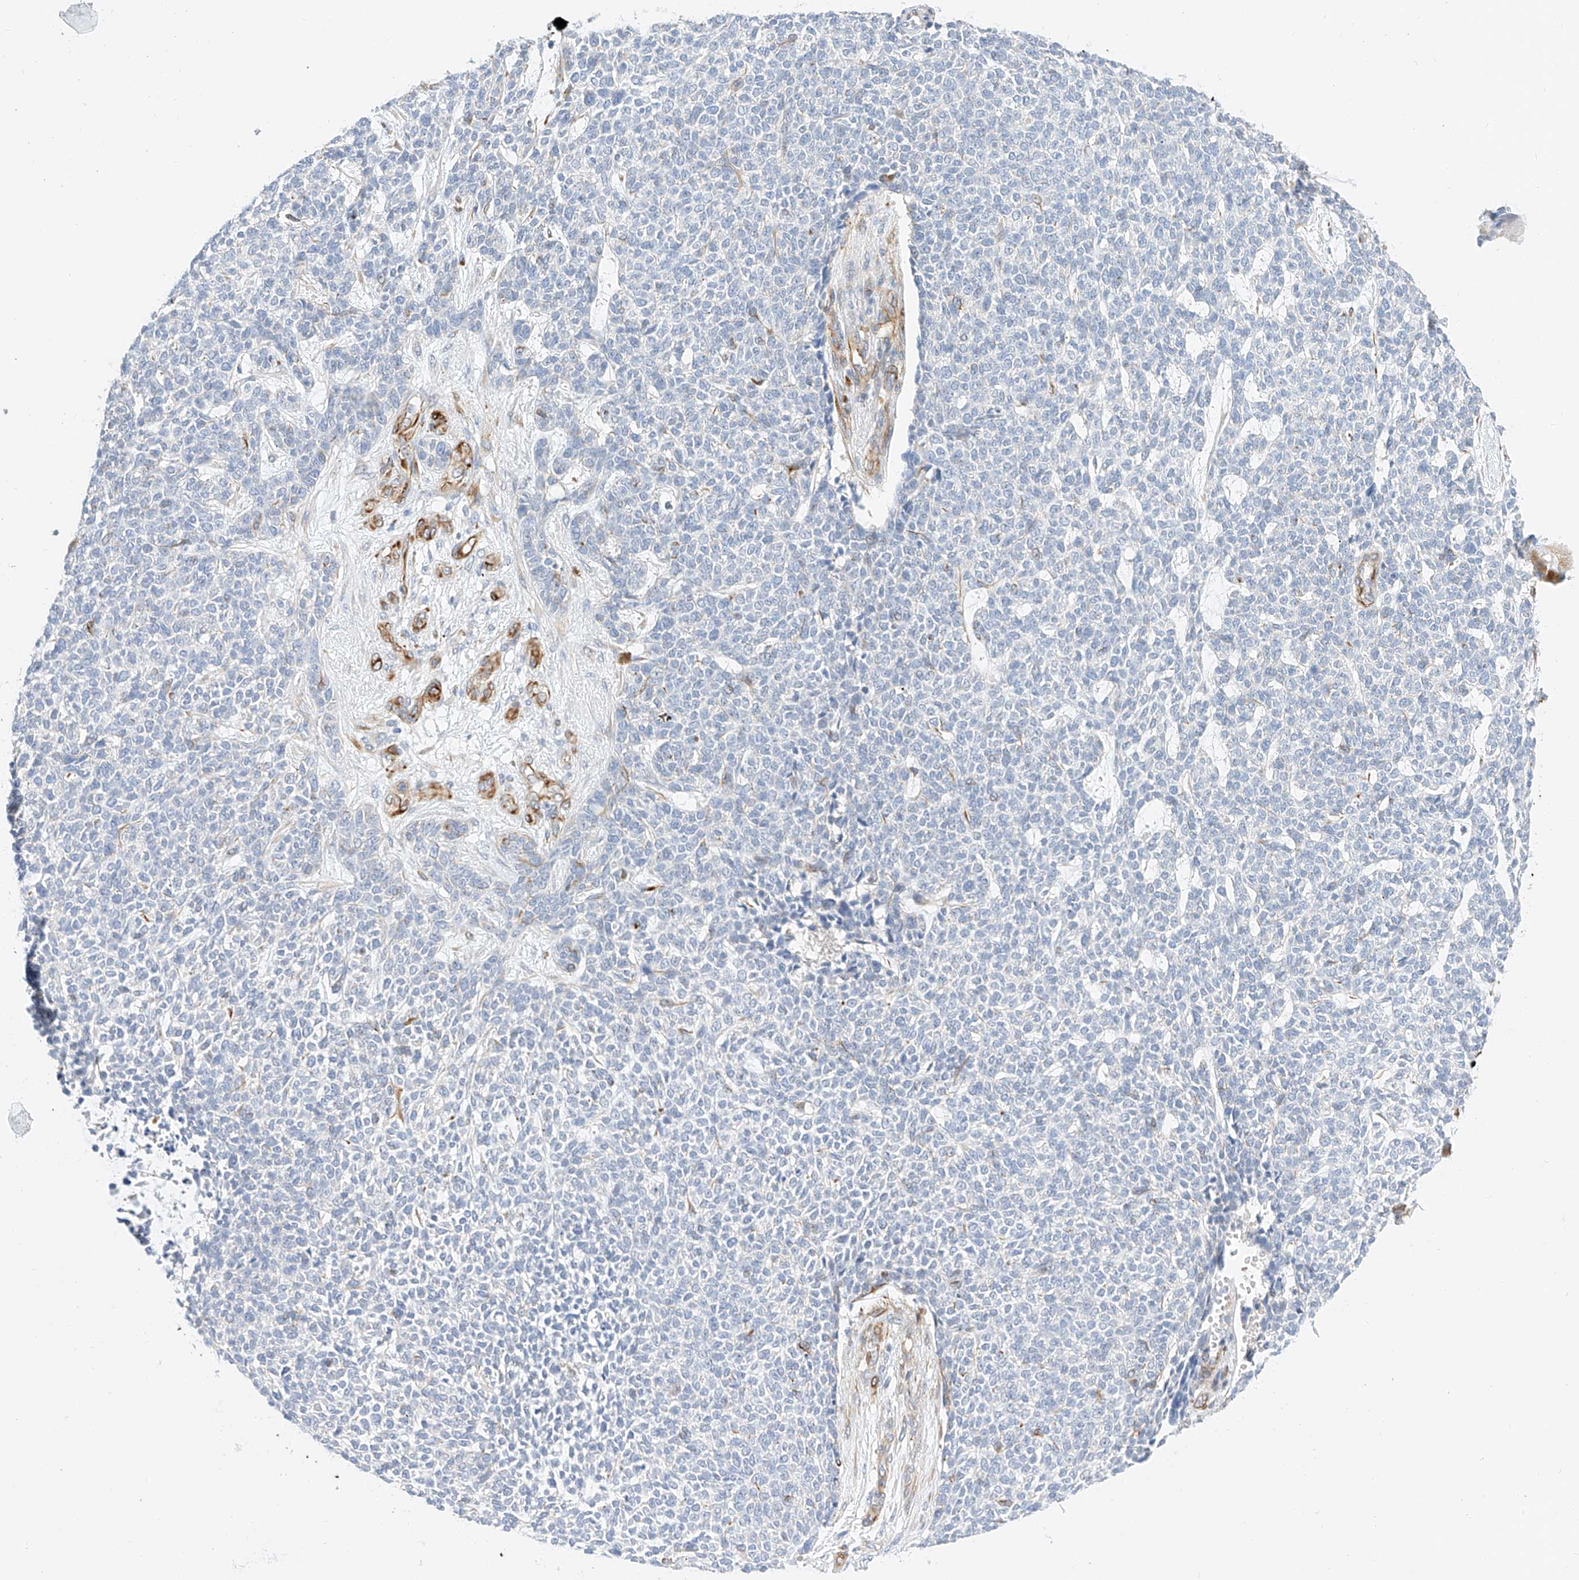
{"staining": {"intensity": "negative", "quantity": "none", "location": "none"}, "tissue": "skin cancer", "cell_type": "Tumor cells", "image_type": "cancer", "snomed": [{"axis": "morphology", "description": "Basal cell carcinoma"}, {"axis": "topography", "description": "Skin"}], "caption": "Image shows no protein expression in tumor cells of skin cancer (basal cell carcinoma) tissue.", "gene": "CDCP2", "patient": {"sex": "female", "age": 84}}